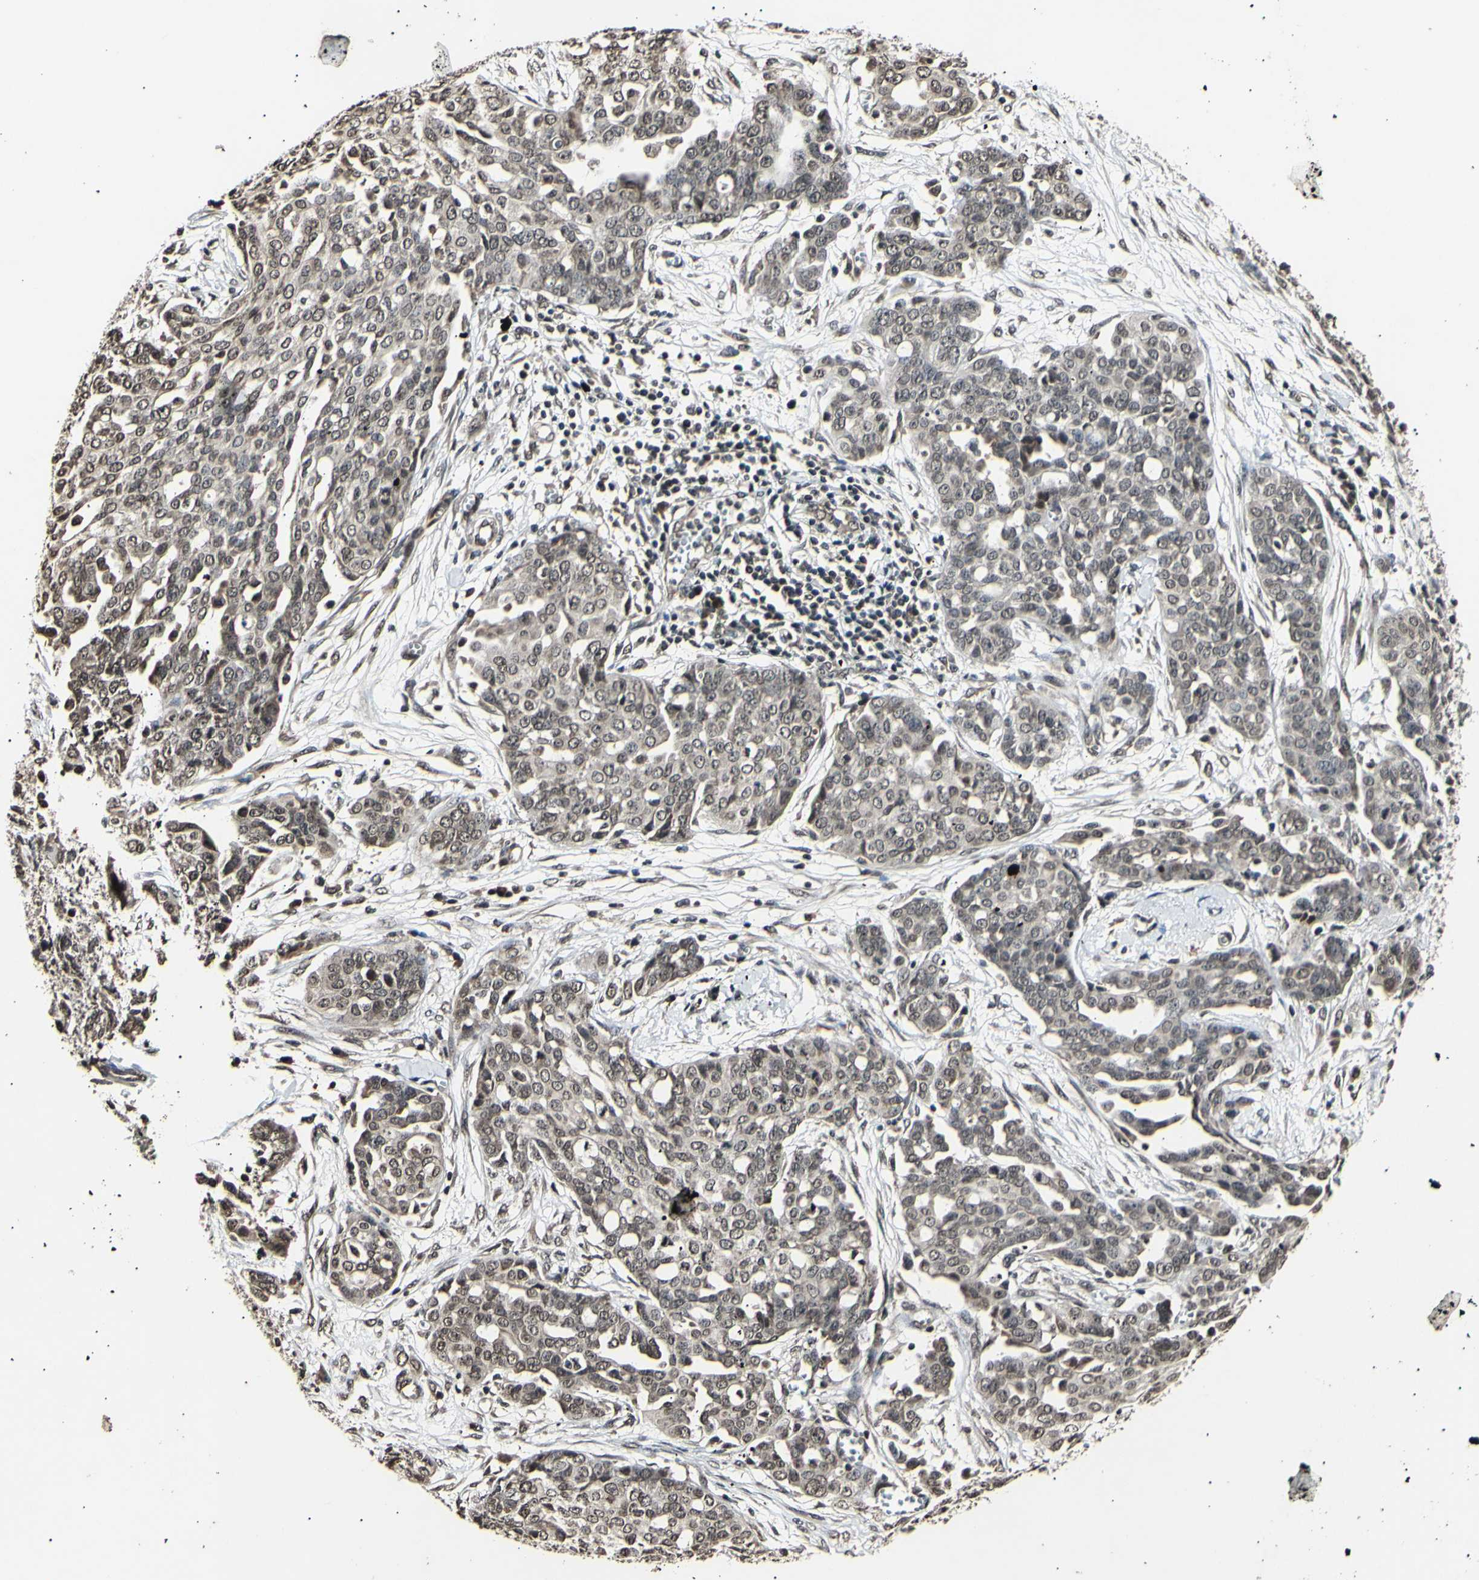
{"staining": {"intensity": "moderate", "quantity": "25%-75%", "location": "cytoplasmic/membranous,nuclear"}, "tissue": "ovarian cancer", "cell_type": "Tumor cells", "image_type": "cancer", "snomed": [{"axis": "morphology", "description": "Cystadenocarcinoma, serous, NOS"}, {"axis": "topography", "description": "Soft tissue"}, {"axis": "topography", "description": "Ovary"}], "caption": "Ovarian cancer tissue displays moderate cytoplasmic/membranous and nuclear expression in about 25%-75% of tumor cells", "gene": "ANAPC7", "patient": {"sex": "female", "age": 57}}